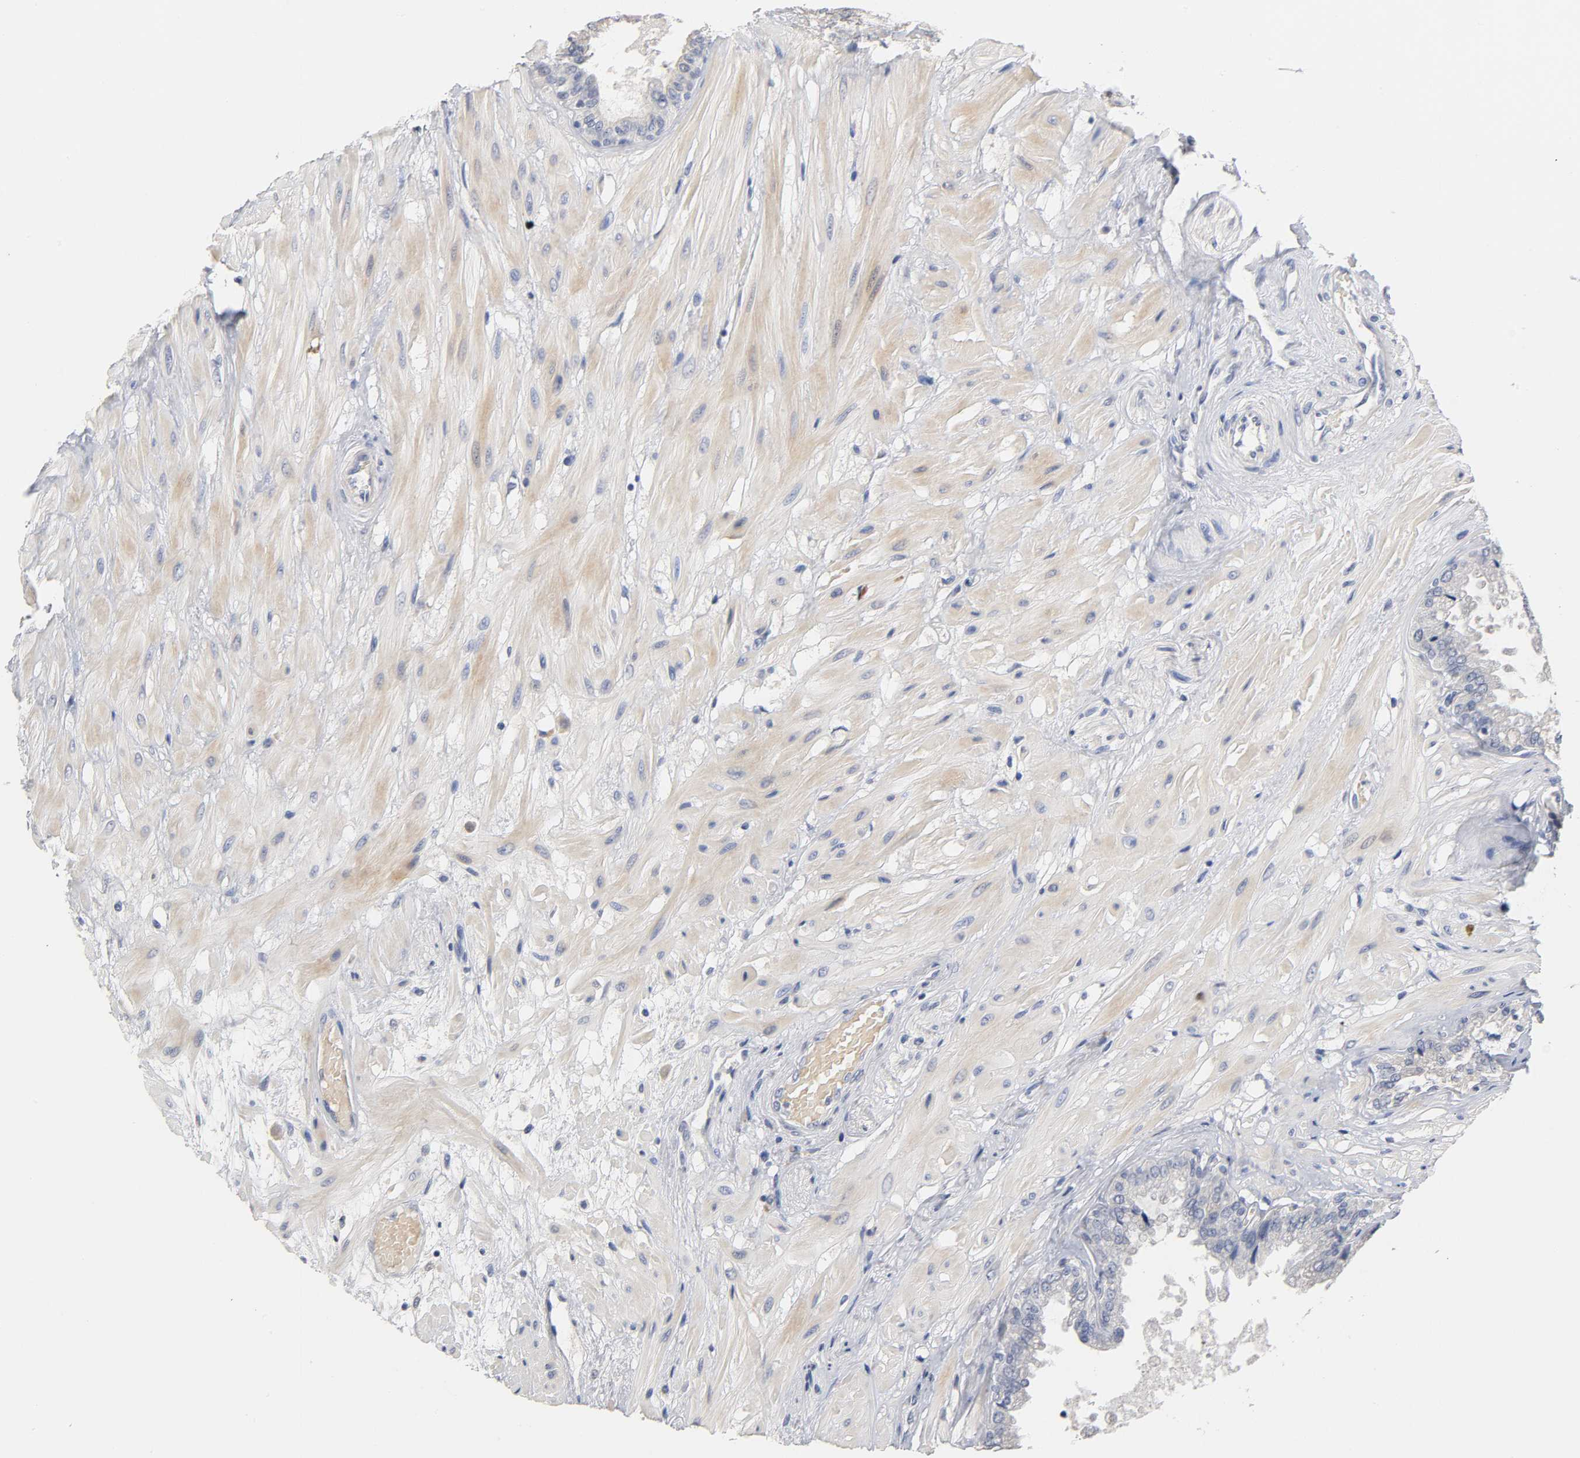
{"staining": {"intensity": "negative", "quantity": "none", "location": "none"}, "tissue": "seminal vesicle", "cell_type": "Glandular cells", "image_type": "normal", "snomed": [{"axis": "morphology", "description": "Normal tissue, NOS"}, {"axis": "topography", "description": "Seminal veicle"}], "caption": "IHC of normal human seminal vesicle demonstrates no staining in glandular cells. Brightfield microscopy of IHC stained with DAB (3,3'-diaminobenzidine) (brown) and hematoxylin (blue), captured at high magnification.", "gene": "OVOL1", "patient": {"sex": "male", "age": 46}}